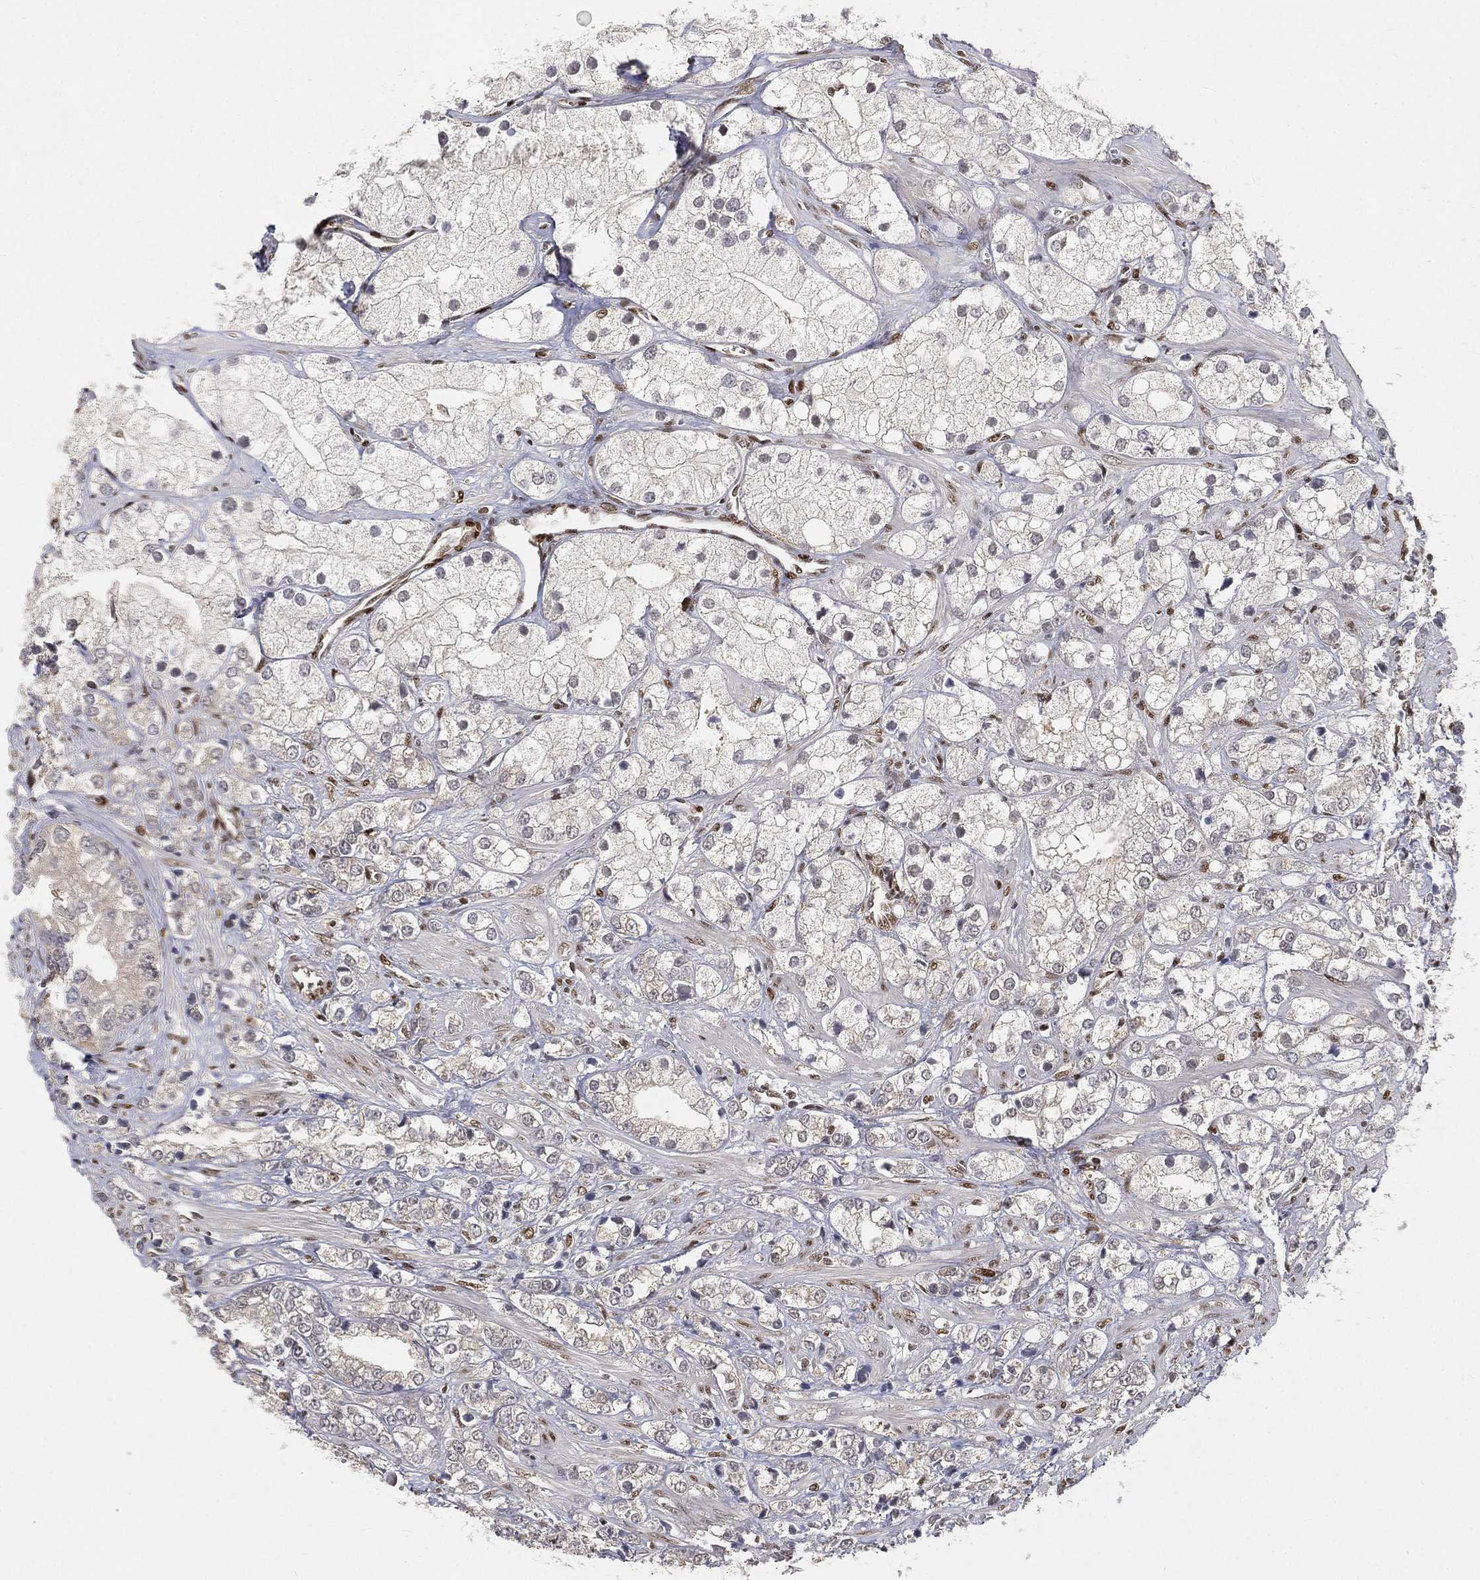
{"staining": {"intensity": "negative", "quantity": "none", "location": "none"}, "tissue": "prostate cancer", "cell_type": "Tumor cells", "image_type": "cancer", "snomed": [{"axis": "morphology", "description": "Adenocarcinoma, NOS"}, {"axis": "topography", "description": "Prostate and seminal vesicle, NOS"}, {"axis": "topography", "description": "Prostate"}], "caption": "This photomicrograph is of prostate cancer stained with IHC to label a protein in brown with the nuclei are counter-stained blue. There is no positivity in tumor cells.", "gene": "CRTC3", "patient": {"sex": "male", "age": 79}}